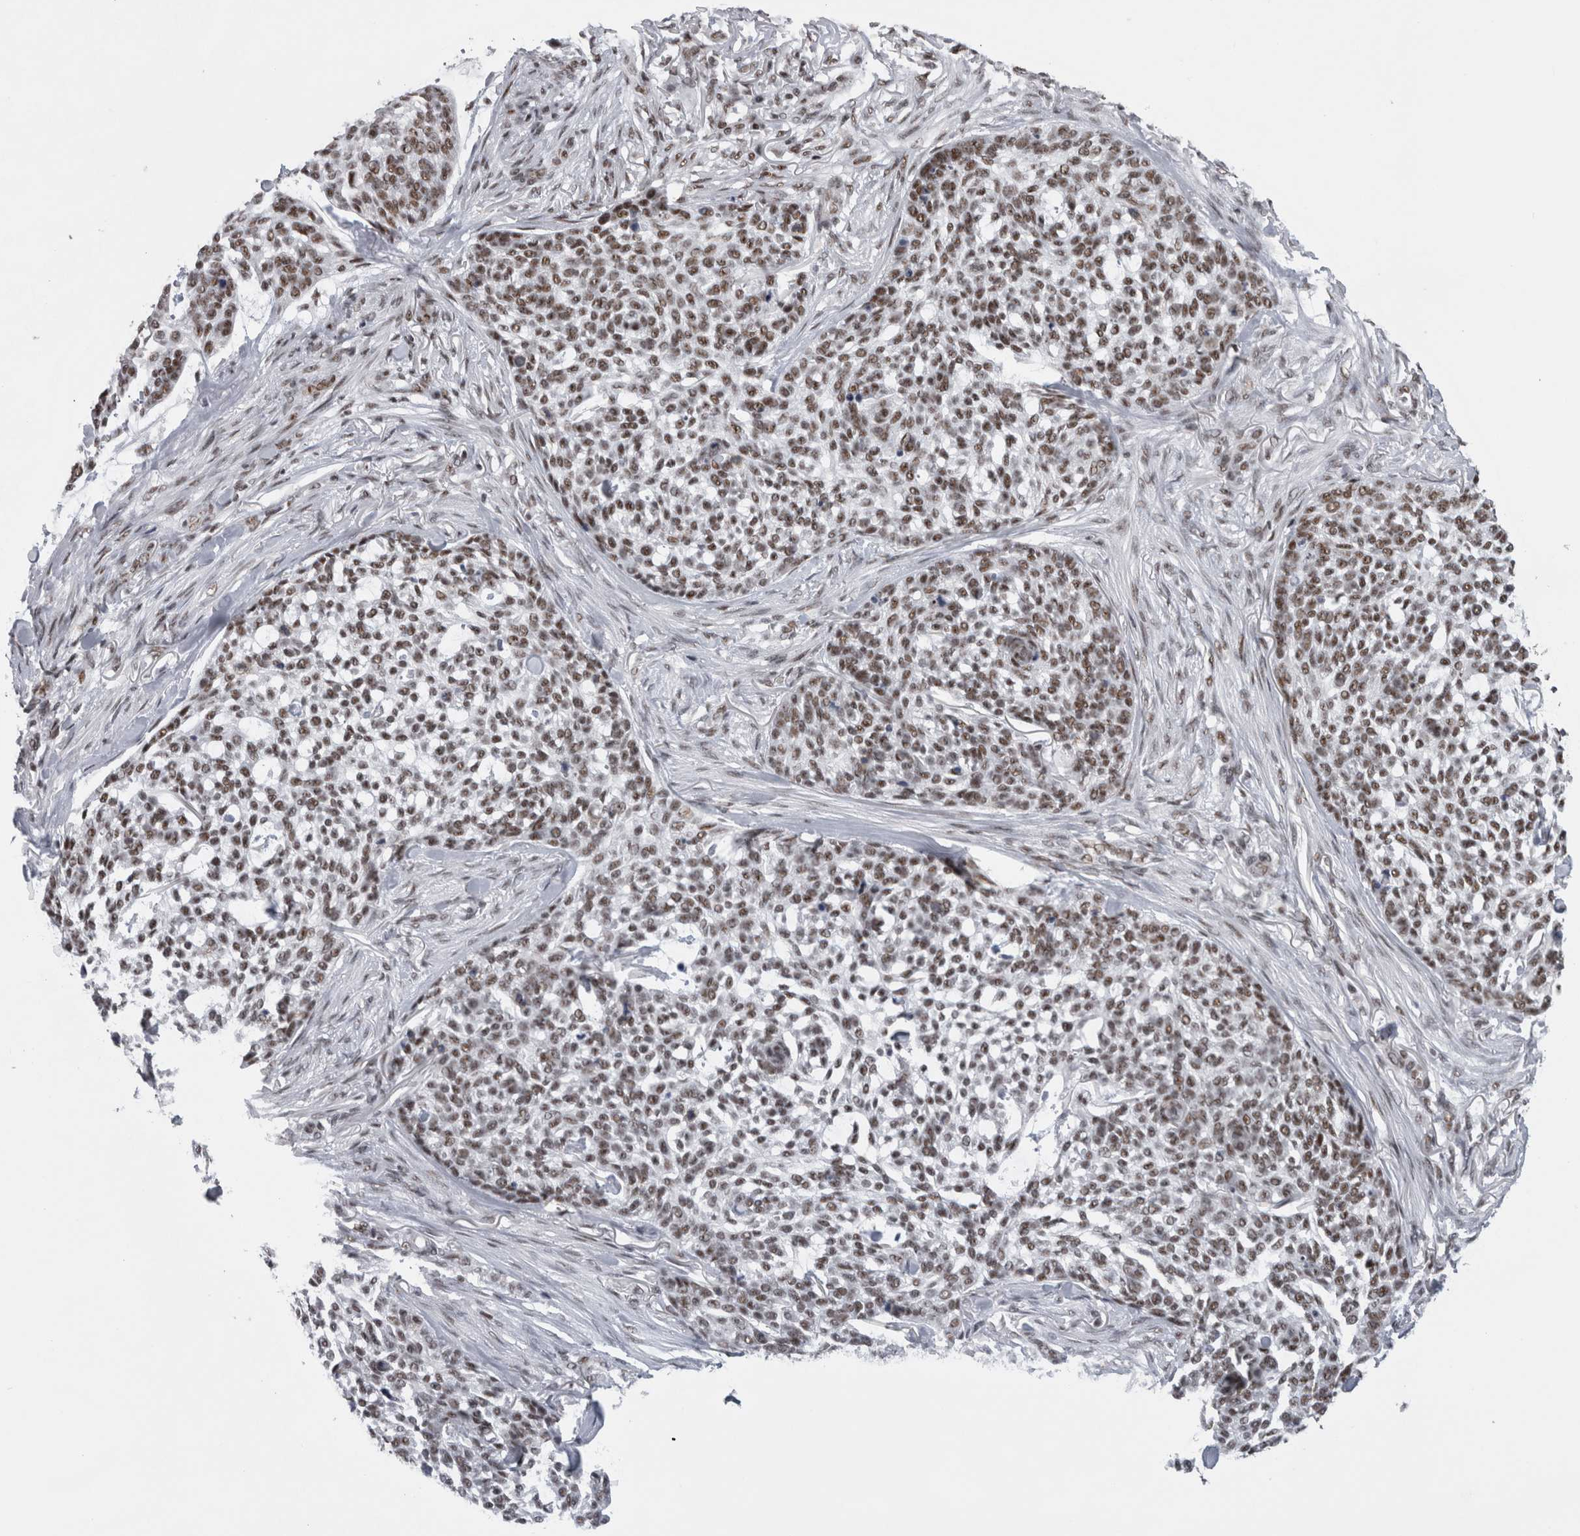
{"staining": {"intensity": "weak", "quantity": ">75%", "location": "nuclear"}, "tissue": "skin cancer", "cell_type": "Tumor cells", "image_type": "cancer", "snomed": [{"axis": "morphology", "description": "Basal cell carcinoma"}, {"axis": "topography", "description": "Skin"}], "caption": "Skin basal cell carcinoma tissue demonstrates weak nuclear expression in approximately >75% of tumor cells, visualized by immunohistochemistry.", "gene": "CDK11A", "patient": {"sex": "female", "age": 64}}